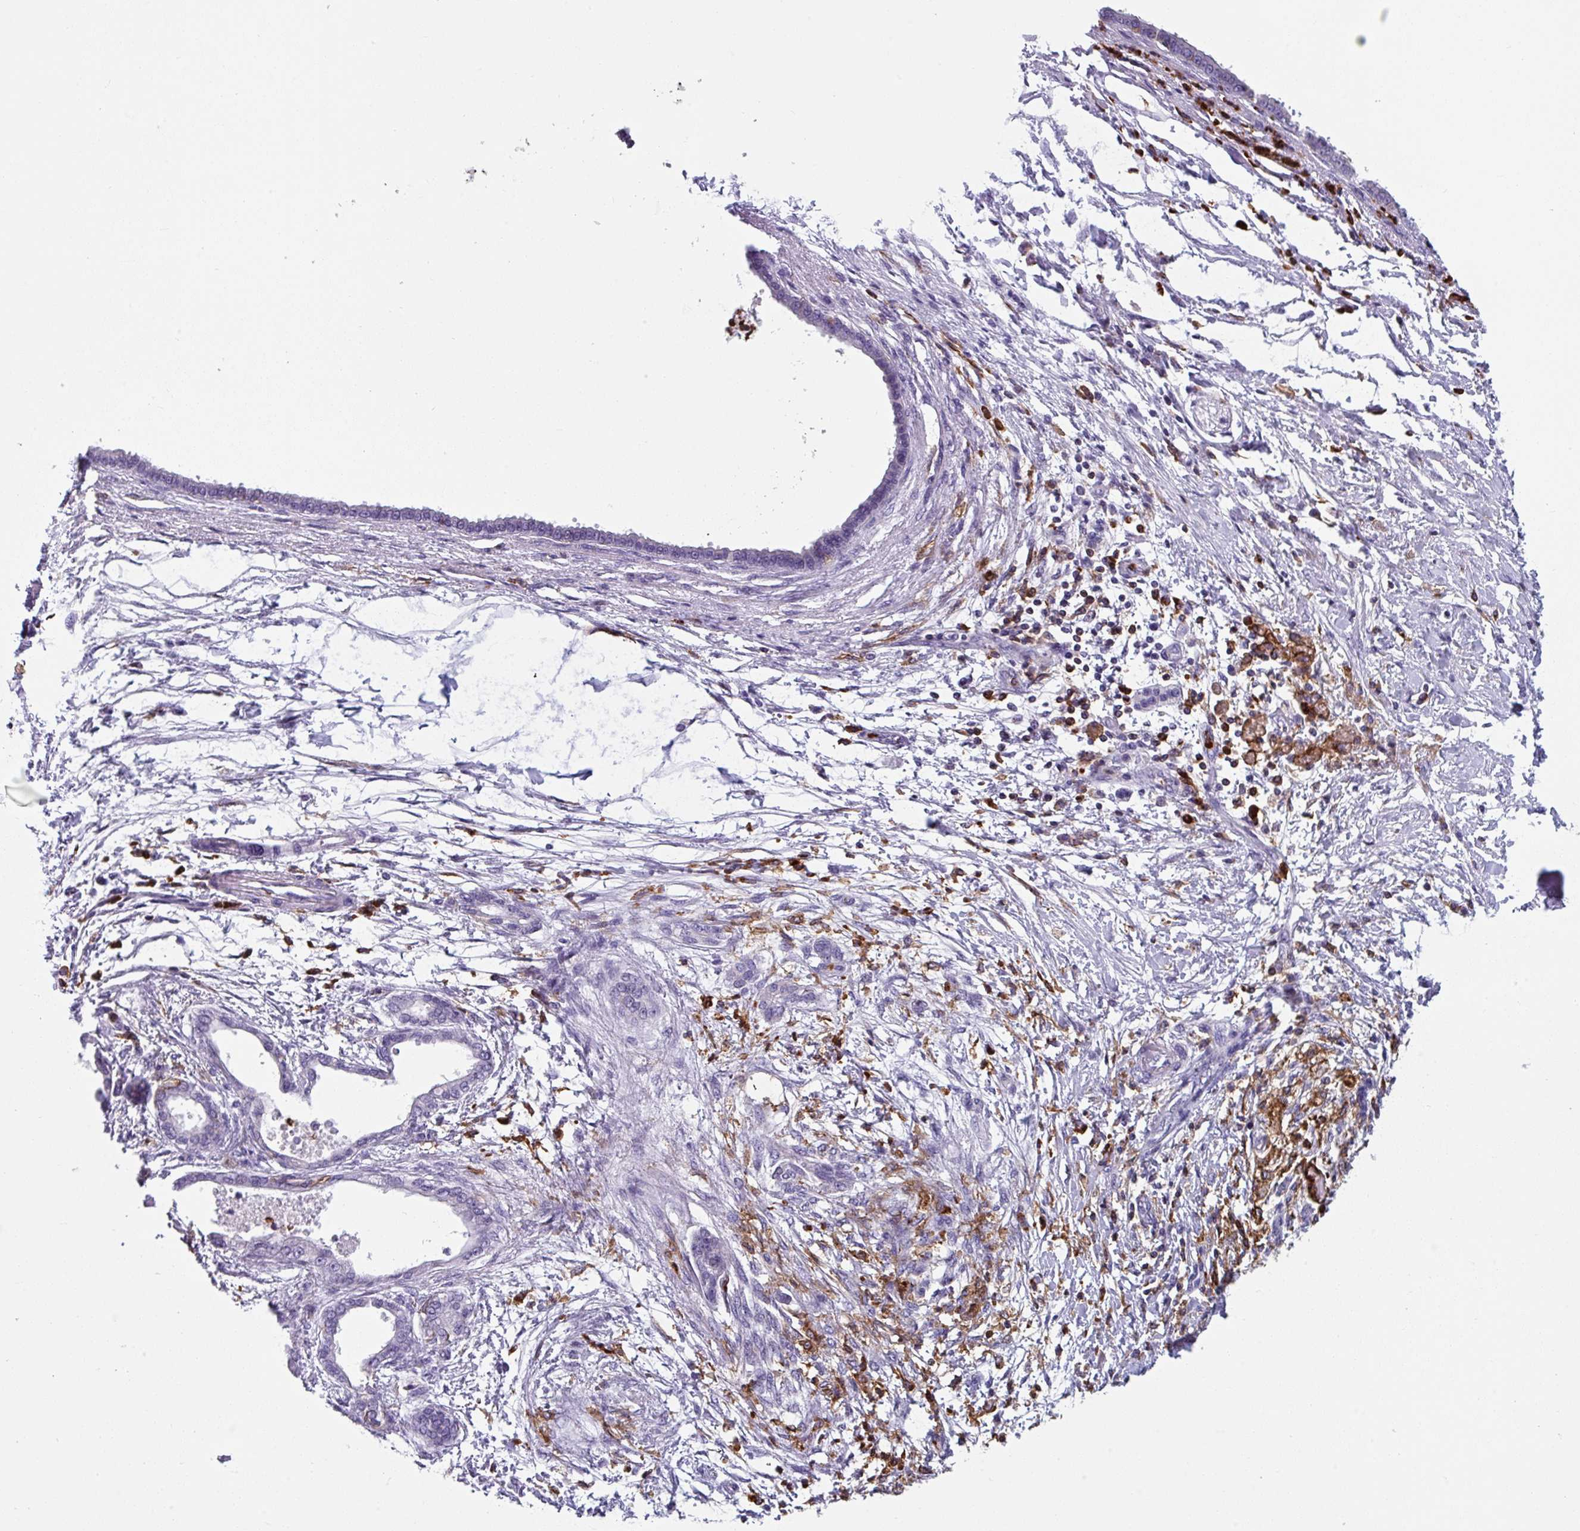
{"staining": {"intensity": "negative", "quantity": "none", "location": "none"}, "tissue": "pancreatic cancer", "cell_type": "Tumor cells", "image_type": "cancer", "snomed": [{"axis": "morphology", "description": "Adenocarcinoma, NOS"}, {"axis": "topography", "description": "Pancreas"}], "caption": "Tumor cells are negative for brown protein staining in adenocarcinoma (pancreatic).", "gene": "EXOSC5", "patient": {"sex": "female", "age": 55}}